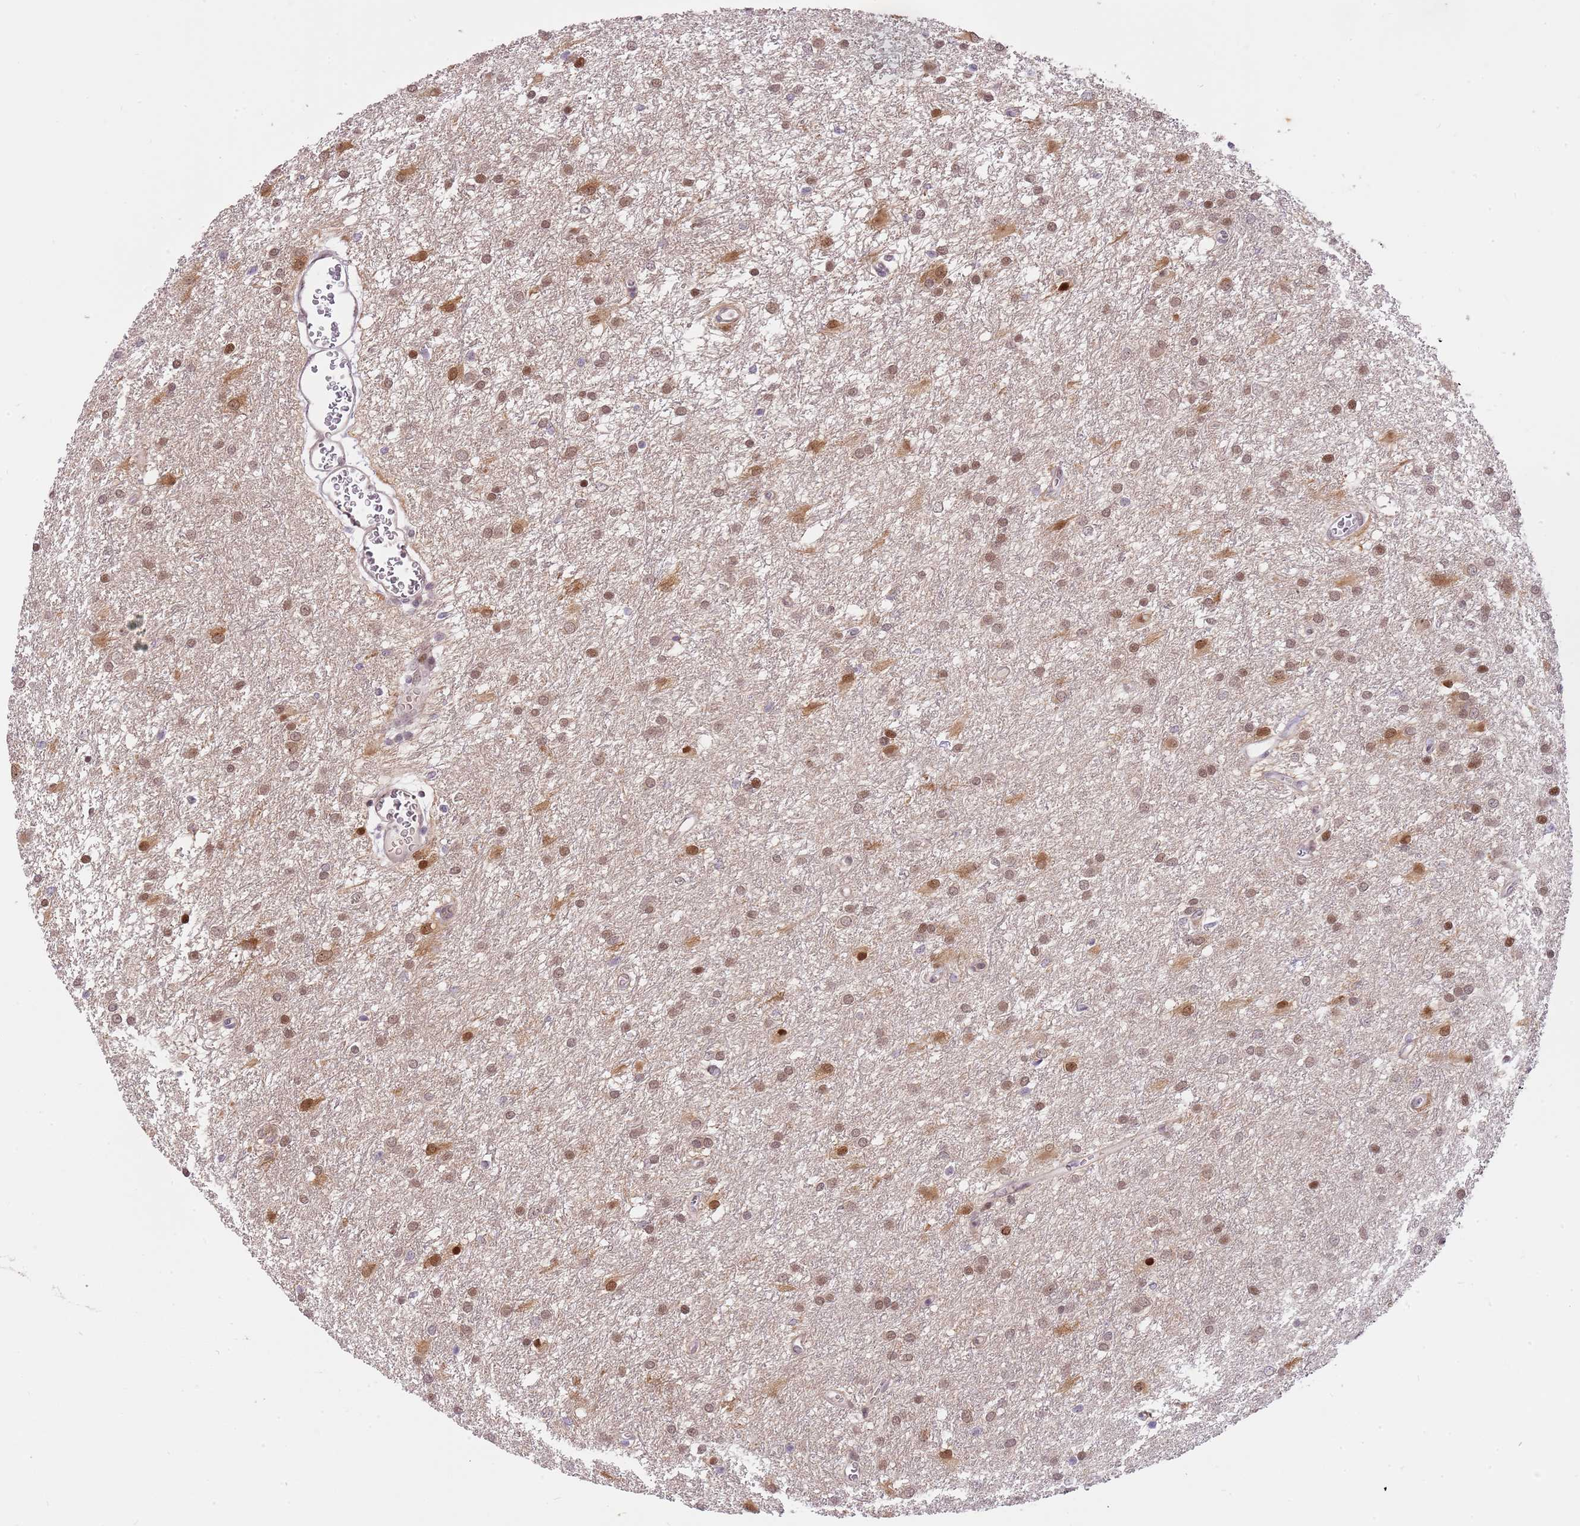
{"staining": {"intensity": "moderate", "quantity": ">75%", "location": "nuclear"}, "tissue": "glioma", "cell_type": "Tumor cells", "image_type": "cancer", "snomed": [{"axis": "morphology", "description": "Glioma, malignant, High grade"}, {"axis": "topography", "description": "Brain"}], "caption": "Glioma stained with DAB (3,3'-diaminobenzidine) IHC displays medium levels of moderate nuclear expression in approximately >75% of tumor cells.", "gene": "RFK", "patient": {"sex": "female", "age": 50}}